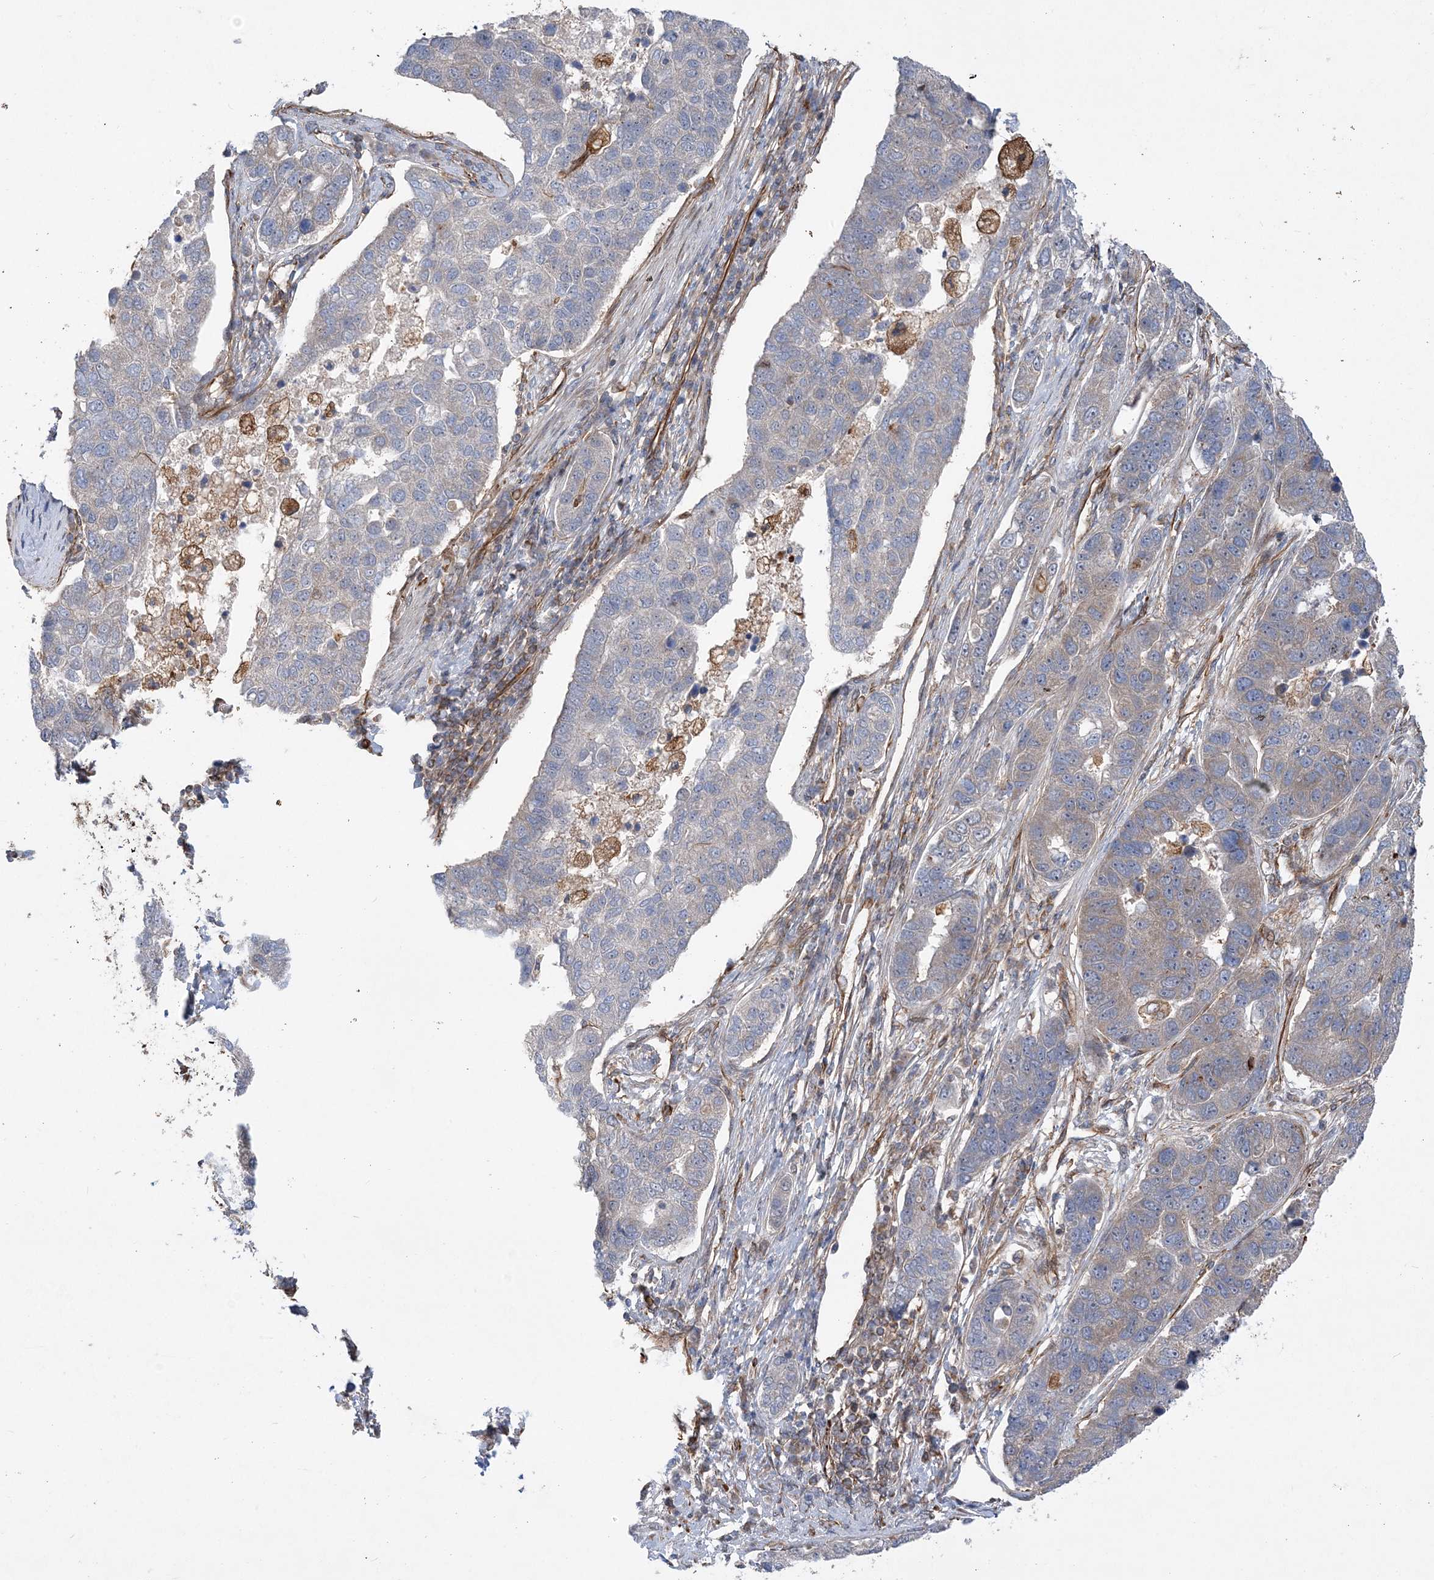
{"staining": {"intensity": "weak", "quantity": "<25%", "location": "cytoplasmic/membranous"}, "tissue": "pancreatic cancer", "cell_type": "Tumor cells", "image_type": "cancer", "snomed": [{"axis": "morphology", "description": "Adenocarcinoma, NOS"}, {"axis": "topography", "description": "Pancreas"}], "caption": "Adenocarcinoma (pancreatic) was stained to show a protein in brown. There is no significant staining in tumor cells. (Immunohistochemistry, brightfield microscopy, high magnification).", "gene": "FAM114A2", "patient": {"sex": "female", "age": 61}}